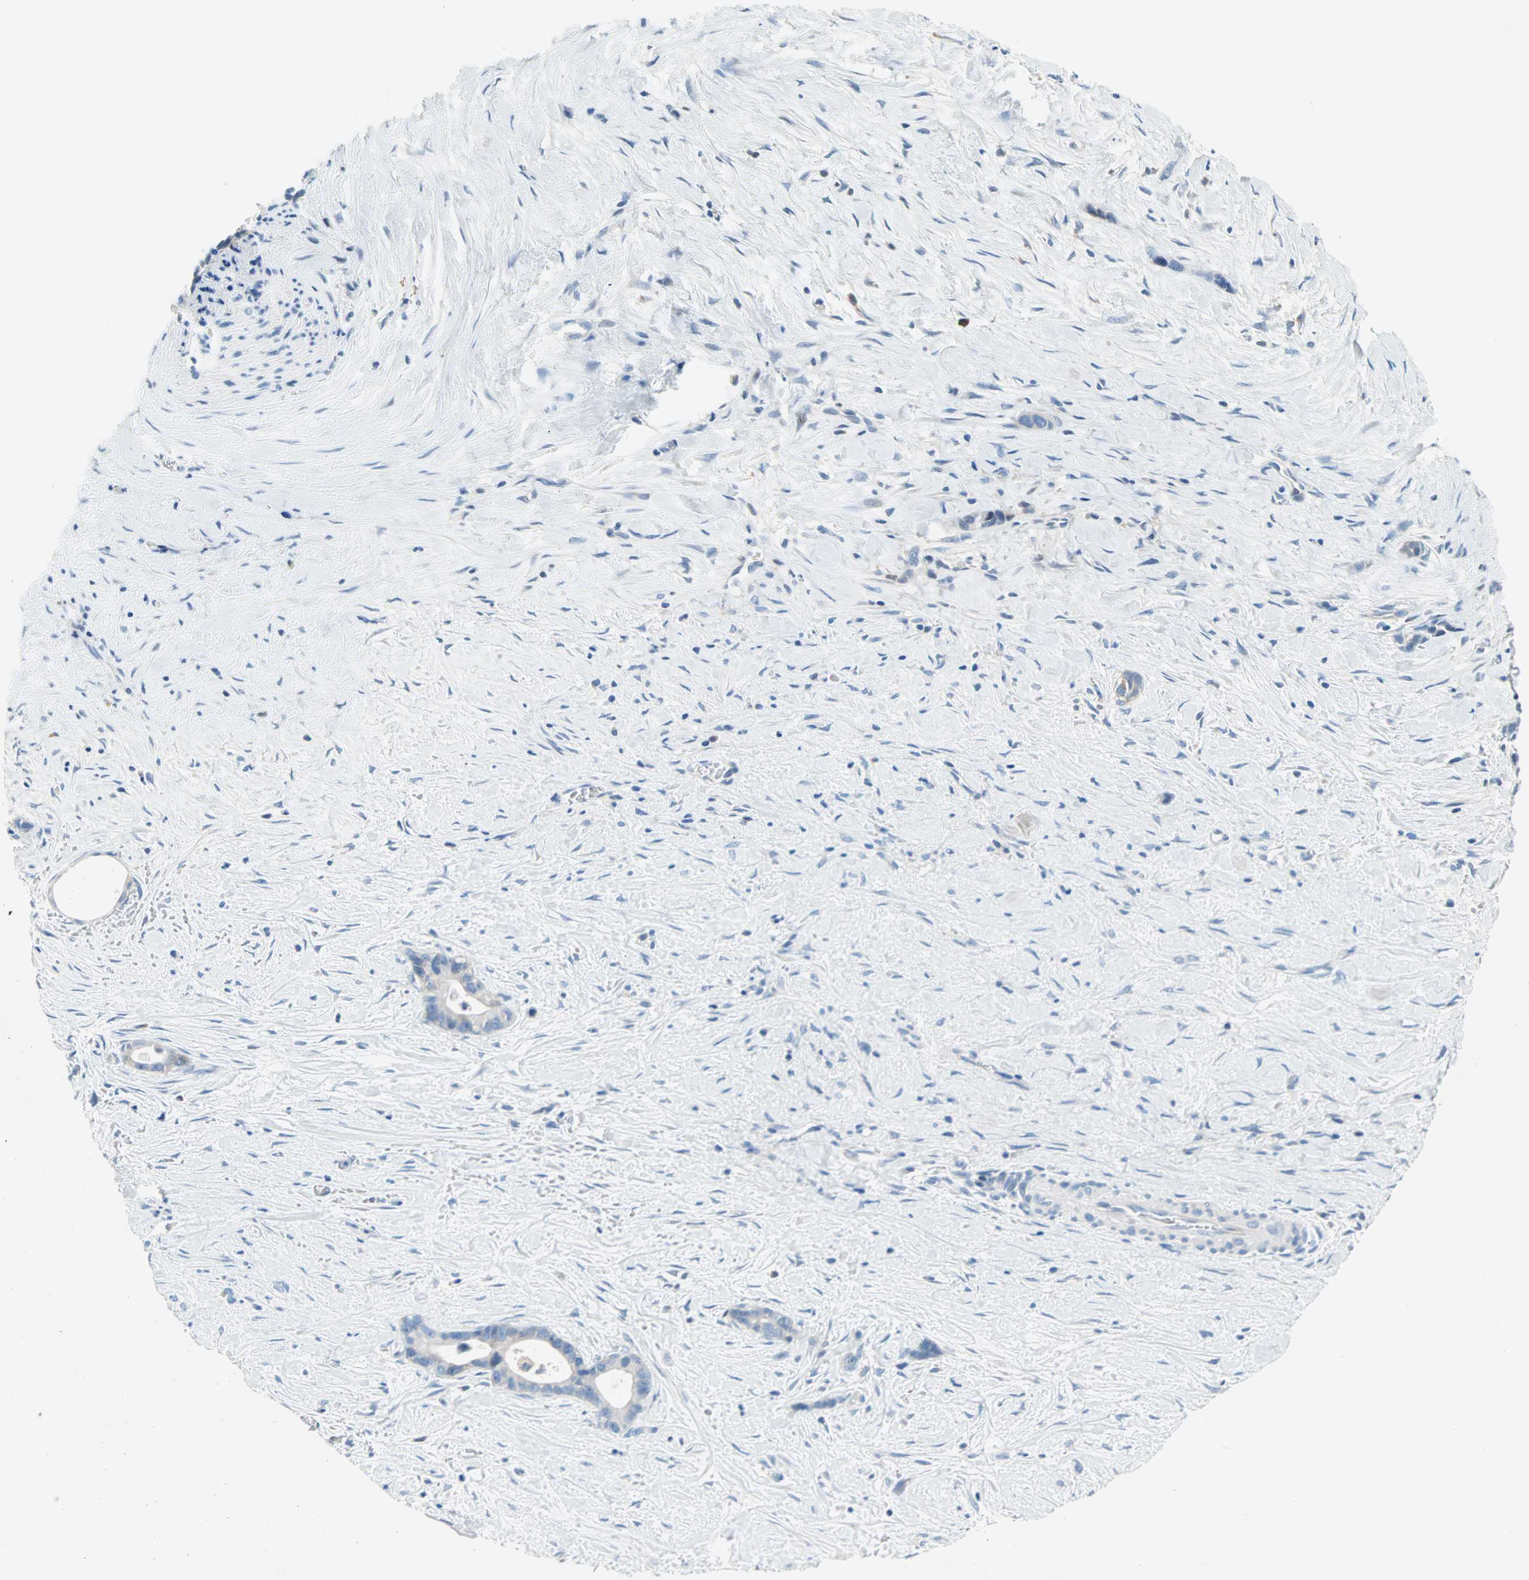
{"staining": {"intensity": "negative", "quantity": "none", "location": "none"}, "tissue": "liver cancer", "cell_type": "Tumor cells", "image_type": "cancer", "snomed": [{"axis": "morphology", "description": "Cholangiocarcinoma"}, {"axis": "topography", "description": "Liver"}], "caption": "This is an IHC histopathology image of human liver cancer (cholangiocarcinoma). There is no expression in tumor cells.", "gene": "TMEM163", "patient": {"sex": "female", "age": 55}}